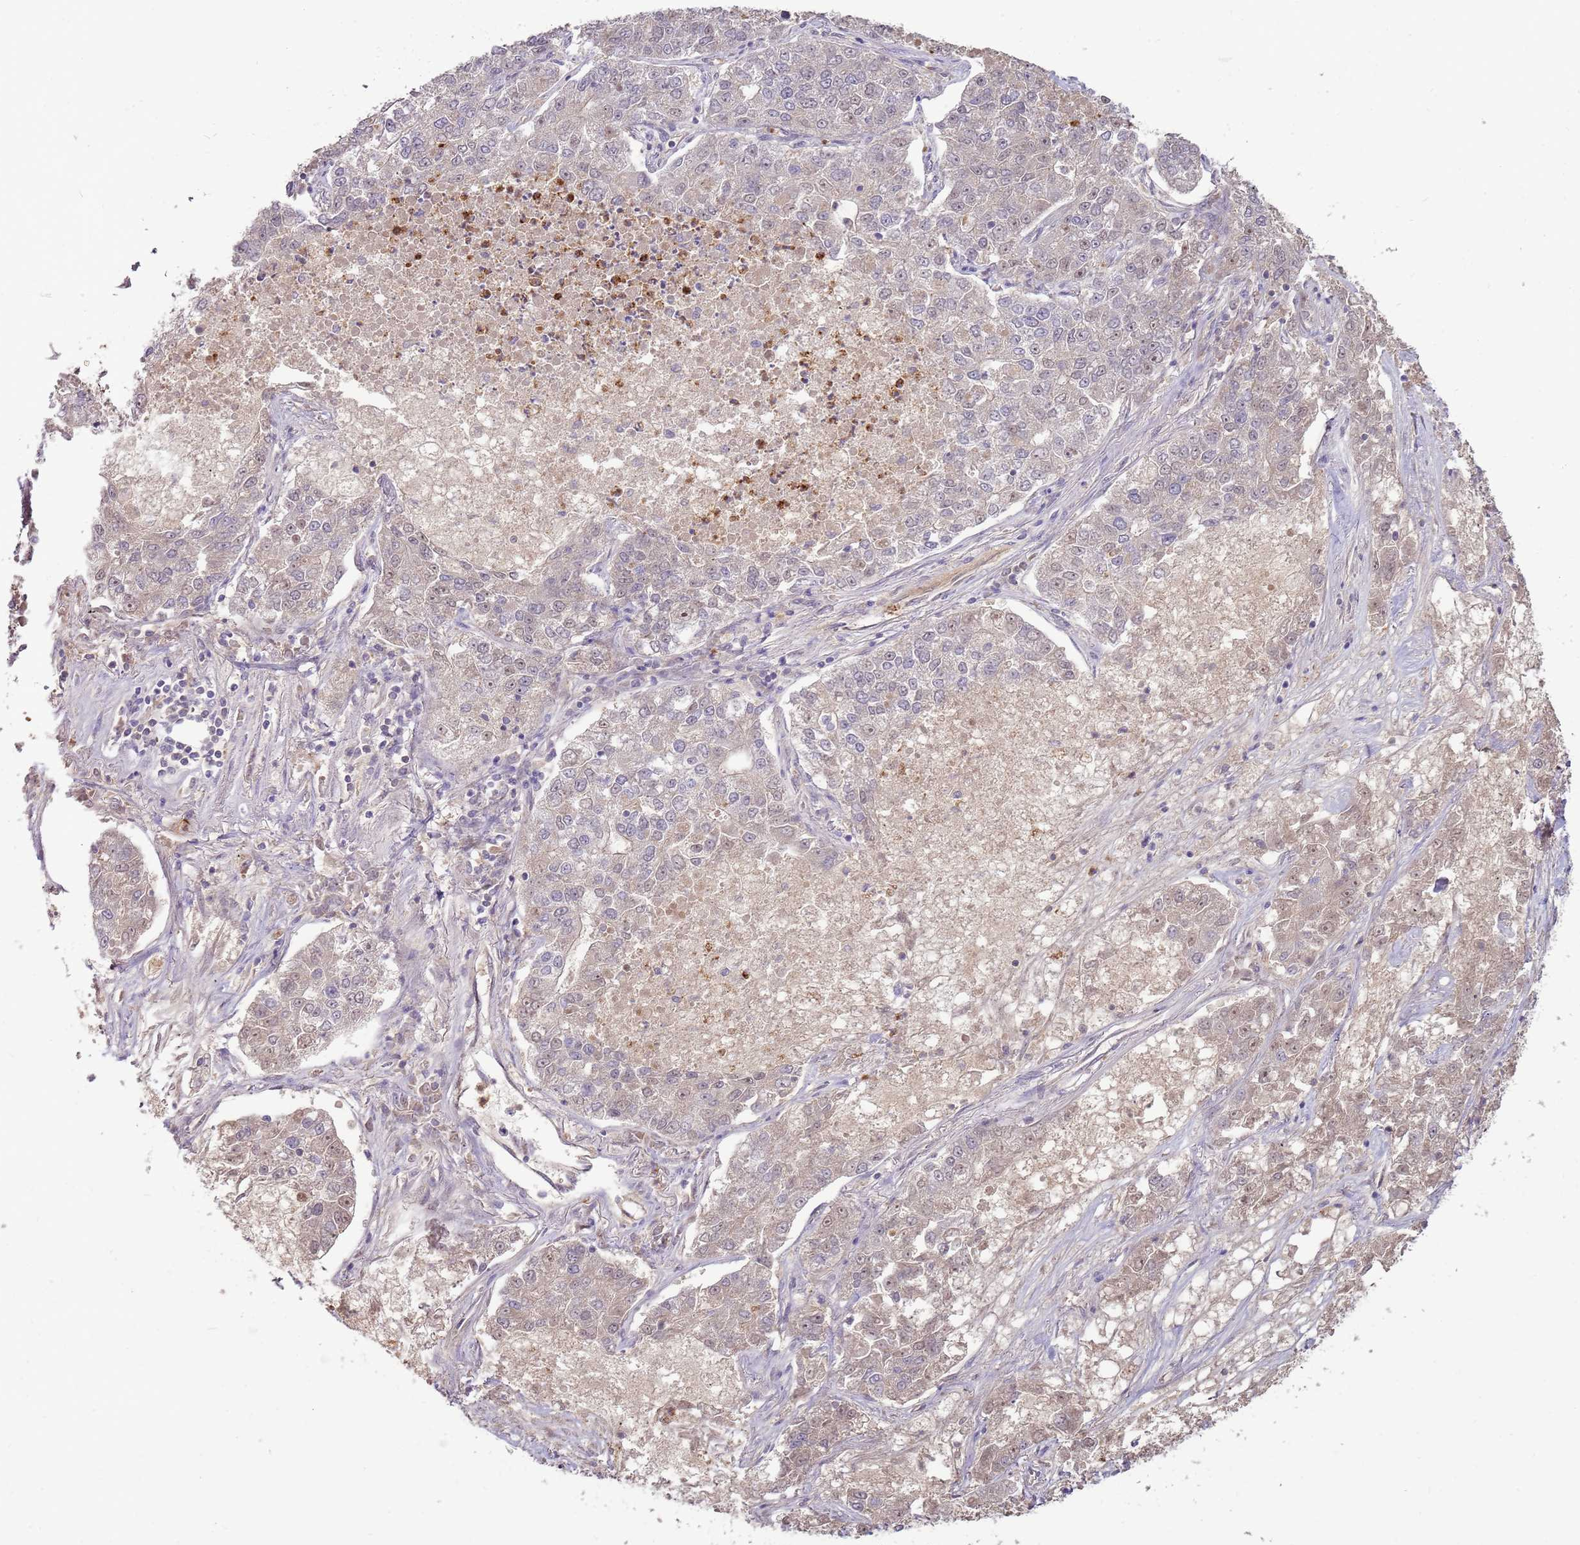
{"staining": {"intensity": "weak", "quantity": "<25%", "location": "nuclear"}, "tissue": "lung cancer", "cell_type": "Tumor cells", "image_type": "cancer", "snomed": [{"axis": "morphology", "description": "Adenocarcinoma, NOS"}, {"axis": "topography", "description": "Lung"}], "caption": "DAB immunohistochemical staining of lung adenocarcinoma reveals no significant positivity in tumor cells. Nuclei are stained in blue.", "gene": "NBPF6", "patient": {"sex": "male", "age": 49}}